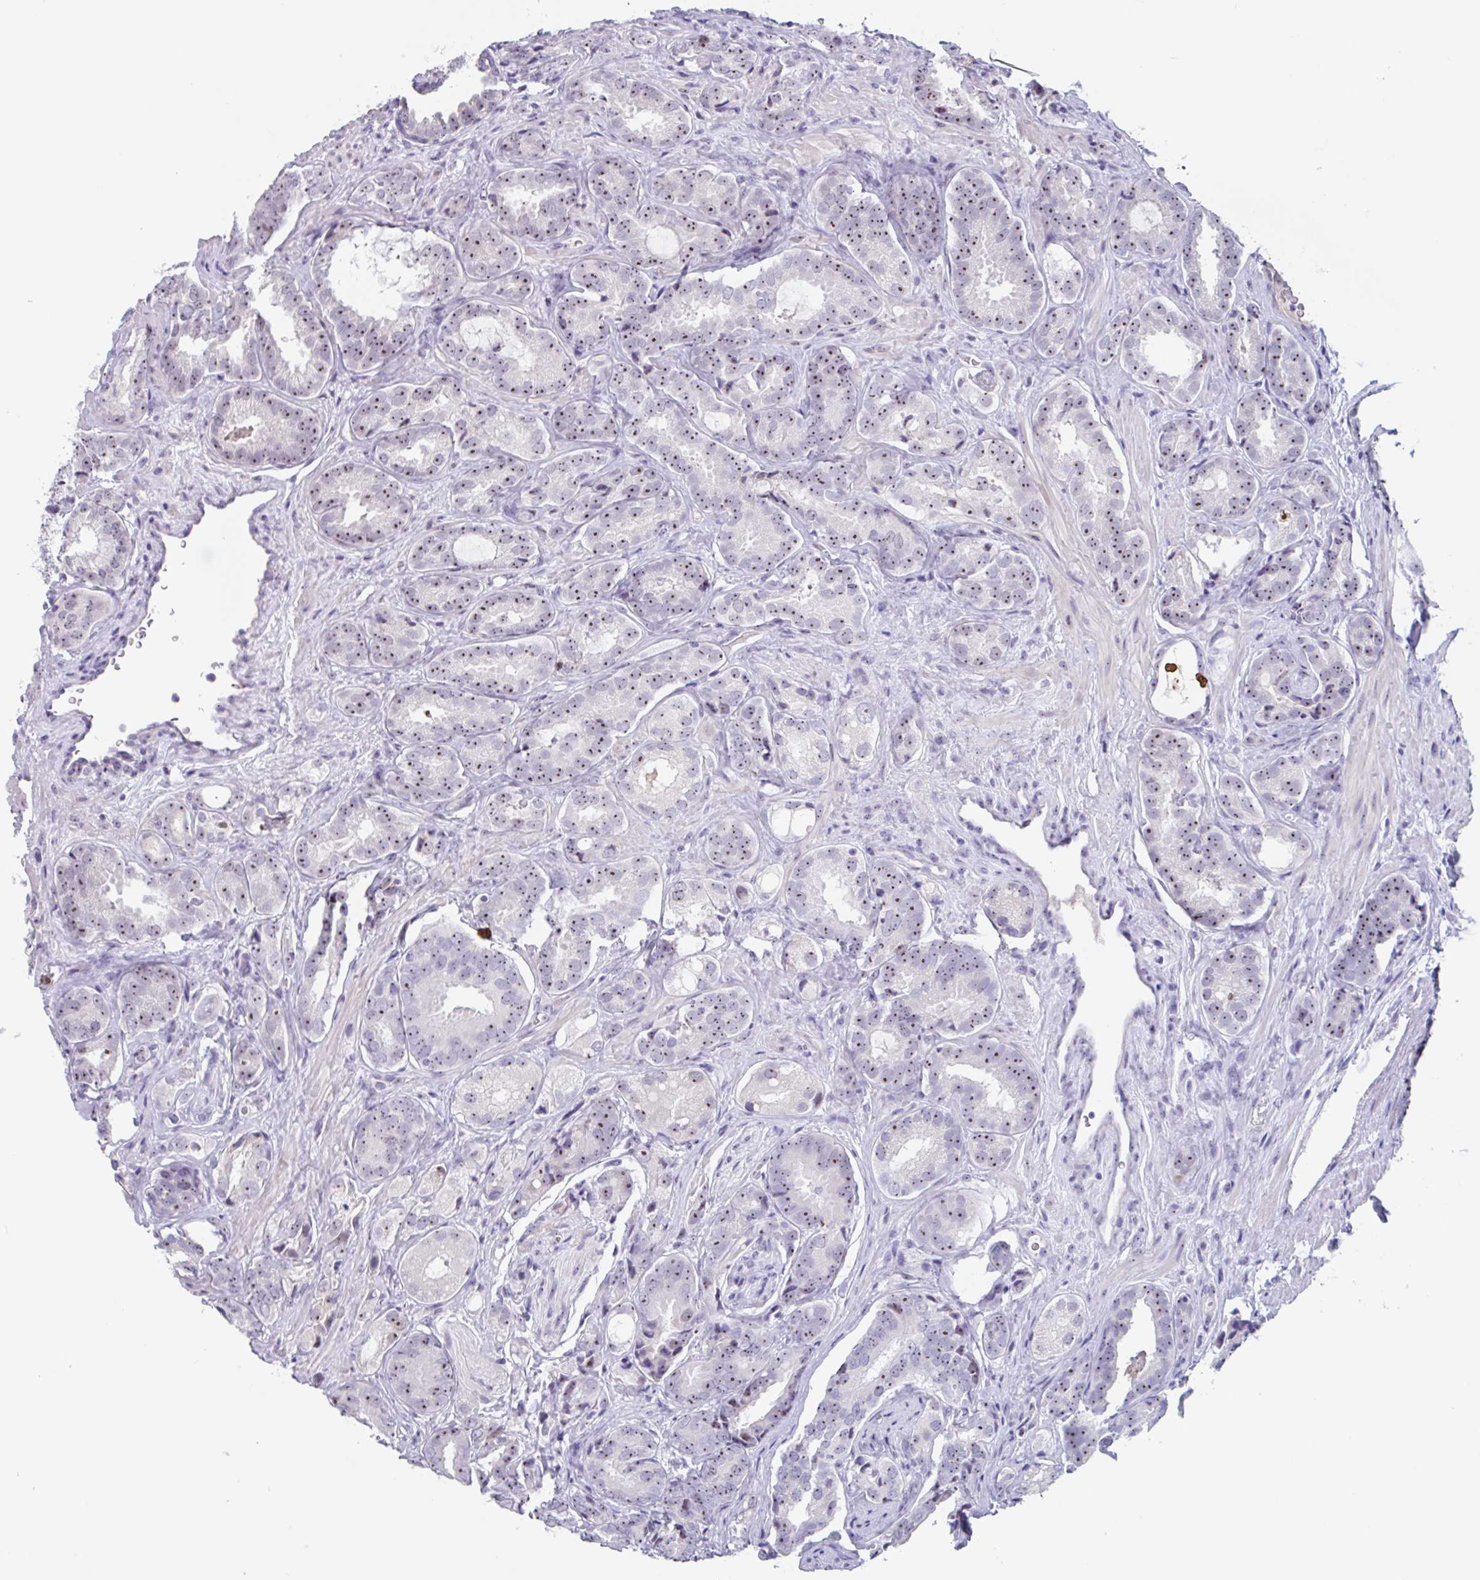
{"staining": {"intensity": "moderate", "quantity": ">75%", "location": "nuclear"}, "tissue": "prostate cancer", "cell_type": "Tumor cells", "image_type": "cancer", "snomed": [{"axis": "morphology", "description": "Adenocarcinoma, High grade"}, {"axis": "topography", "description": "Prostate"}], "caption": "Prostate adenocarcinoma (high-grade) was stained to show a protein in brown. There is medium levels of moderate nuclear positivity in approximately >75% of tumor cells.", "gene": "LENG9", "patient": {"sex": "male", "age": 71}}